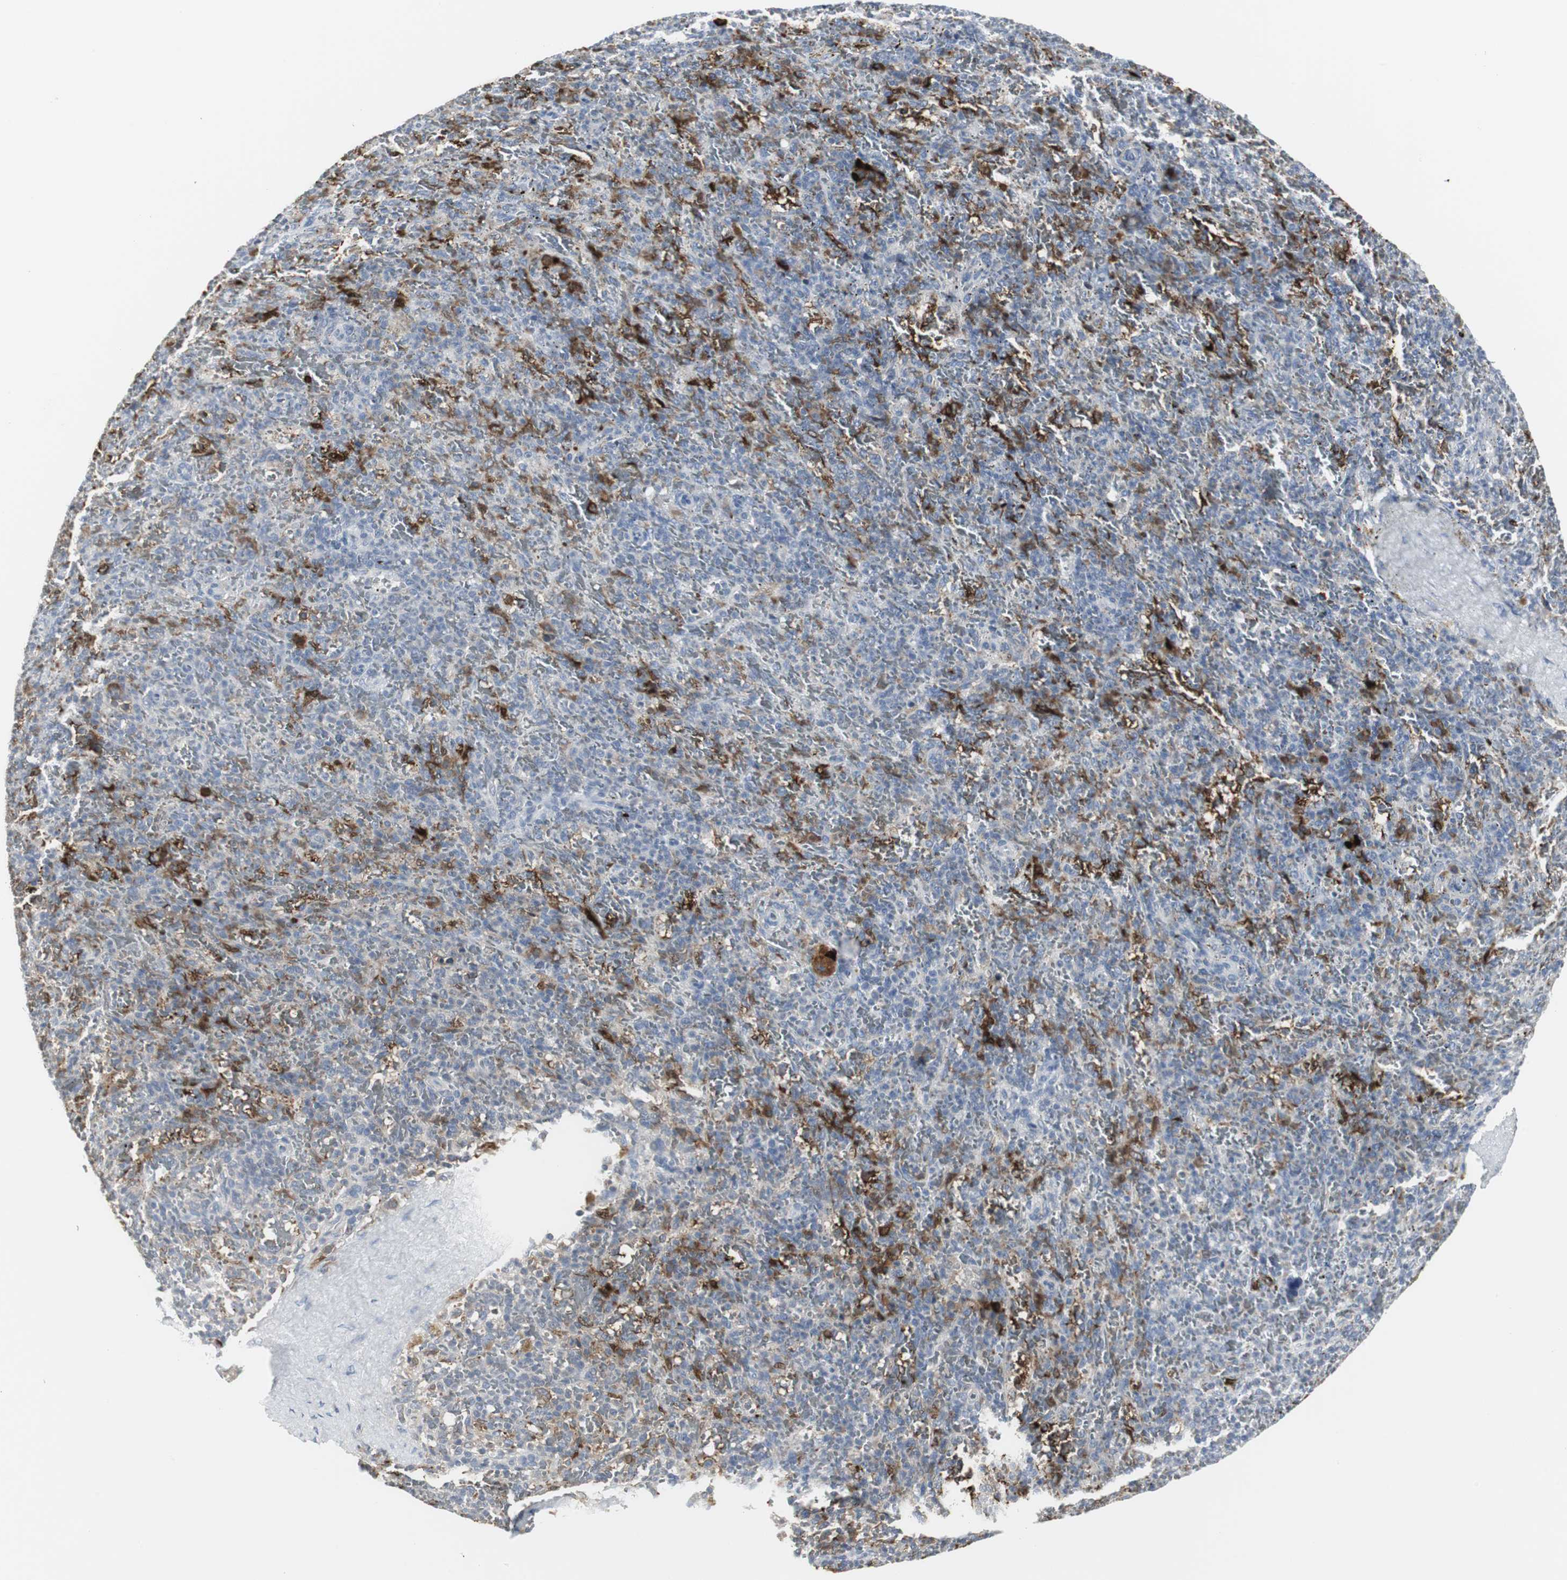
{"staining": {"intensity": "strong", "quantity": "25%-75%", "location": "cytoplasmic/membranous"}, "tissue": "spleen", "cell_type": "Cells in red pulp", "image_type": "normal", "snomed": [{"axis": "morphology", "description": "Normal tissue, NOS"}, {"axis": "topography", "description": "Spleen"}], "caption": "Immunohistochemistry micrograph of benign spleen stained for a protein (brown), which displays high levels of strong cytoplasmic/membranous staining in approximately 25%-75% of cells in red pulp.", "gene": "PI15", "patient": {"sex": "female", "age": 43}}